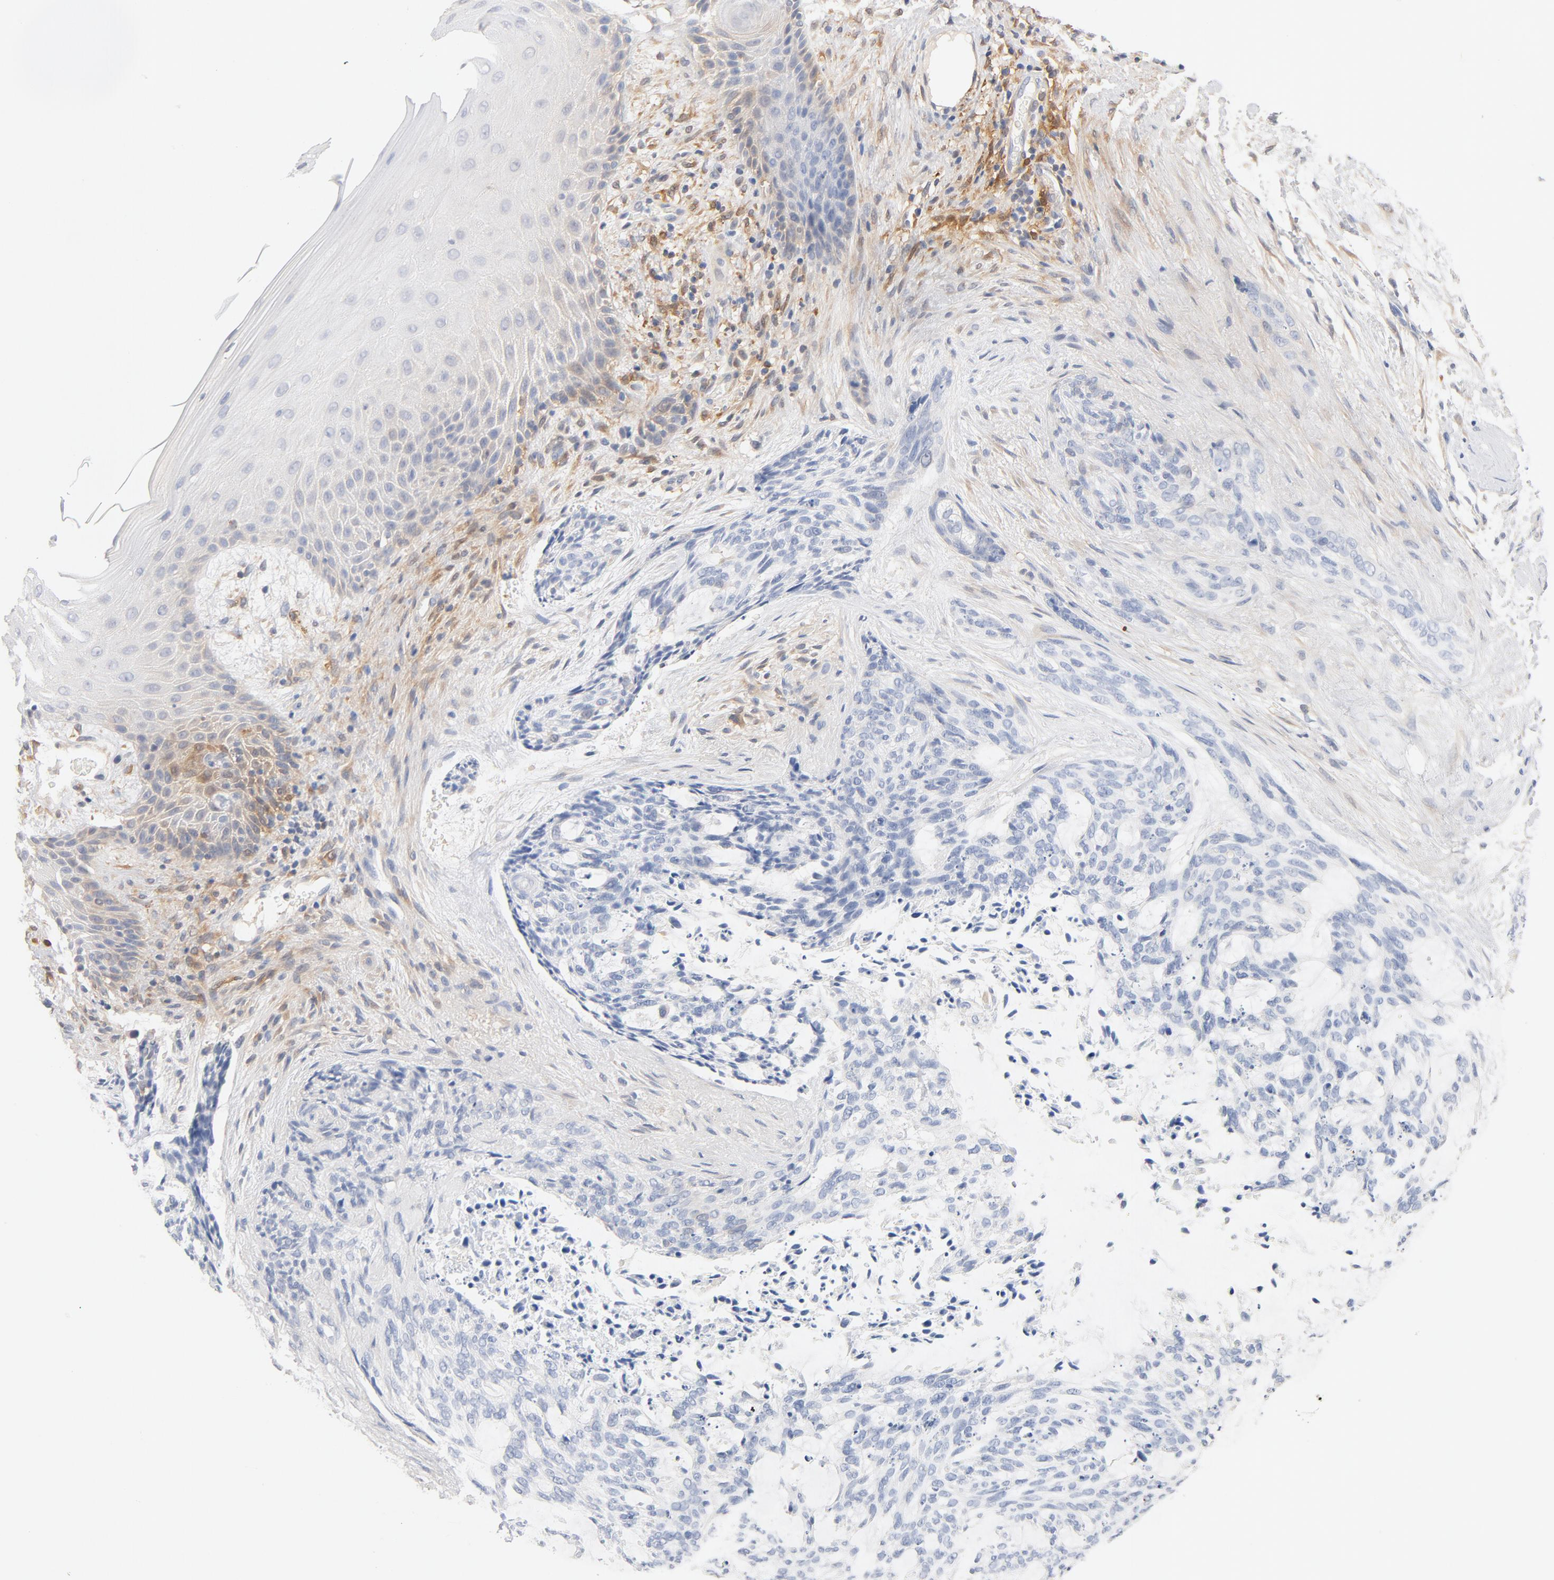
{"staining": {"intensity": "negative", "quantity": "none", "location": "none"}, "tissue": "skin cancer", "cell_type": "Tumor cells", "image_type": "cancer", "snomed": [{"axis": "morphology", "description": "Normal tissue, NOS"}, {"axis": "morphology", "description": "Basal cell carcinoma"}, {"axis": "topography", "description": "Skin"}], "caption": "This is an immunohistochemistry (IHC) image of human skin cancer (basal cell carcinoma). There is no staining in tumor cells.", "gene": "STAT1", "patient": {"sex": "female", "age": 71}}